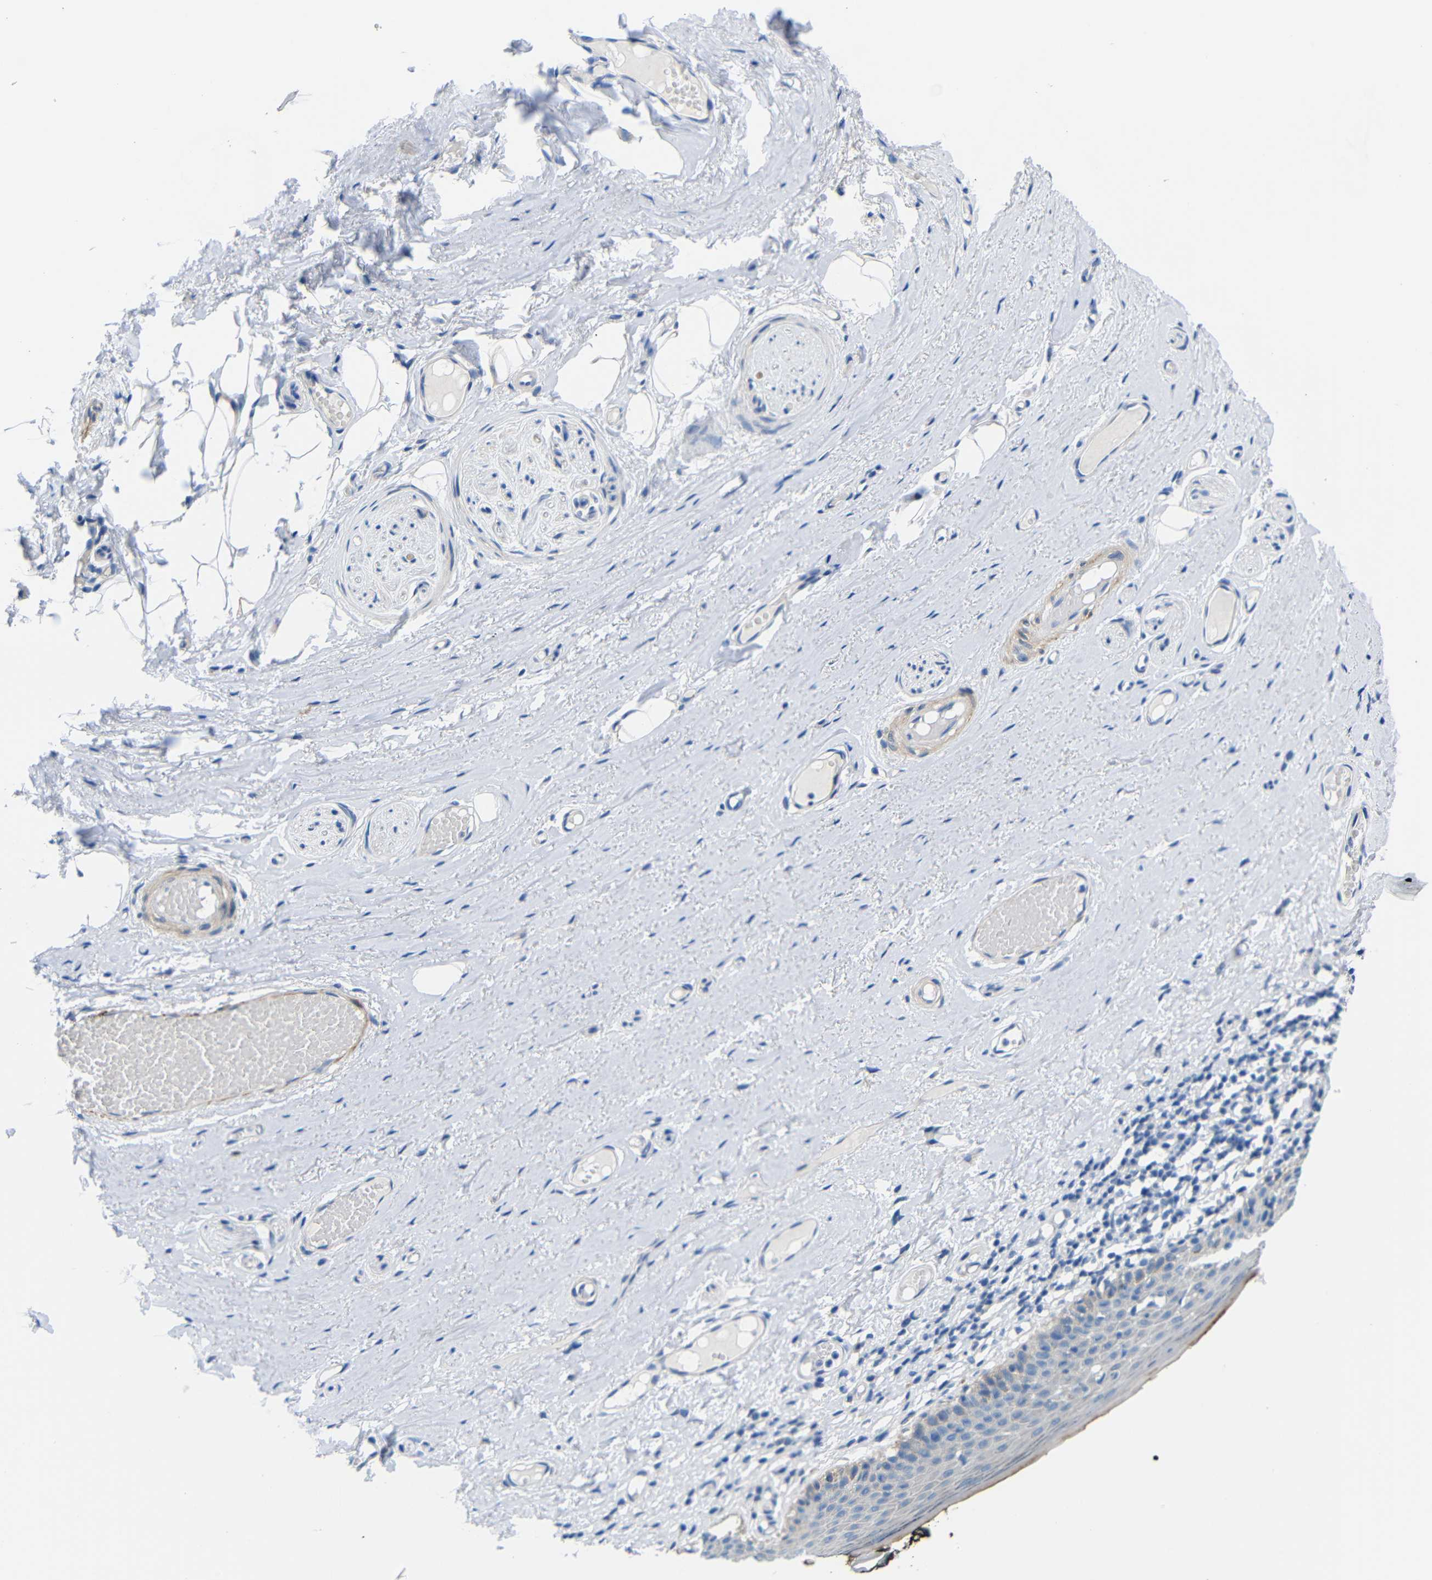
{"staining": {"intensity": "negative", "quantity": "none", "location": "none"}, "tissue": "skin", "cell_type": "Epidermal cells", "image_type": "normal", "snomed": [{"axis": "morphology", "description": "Normal tissue, NOS"}, {"axis": "topography", "description": "Vulva"}], "caption": "This photomicrograph is of normal skin stained with IHC to label a protein in brown with the nuclei are counter-stained blue. There is no staining in epidermal cells.", "gene": "NEGR1", "patient": {"sex": "female", "age": 54}}